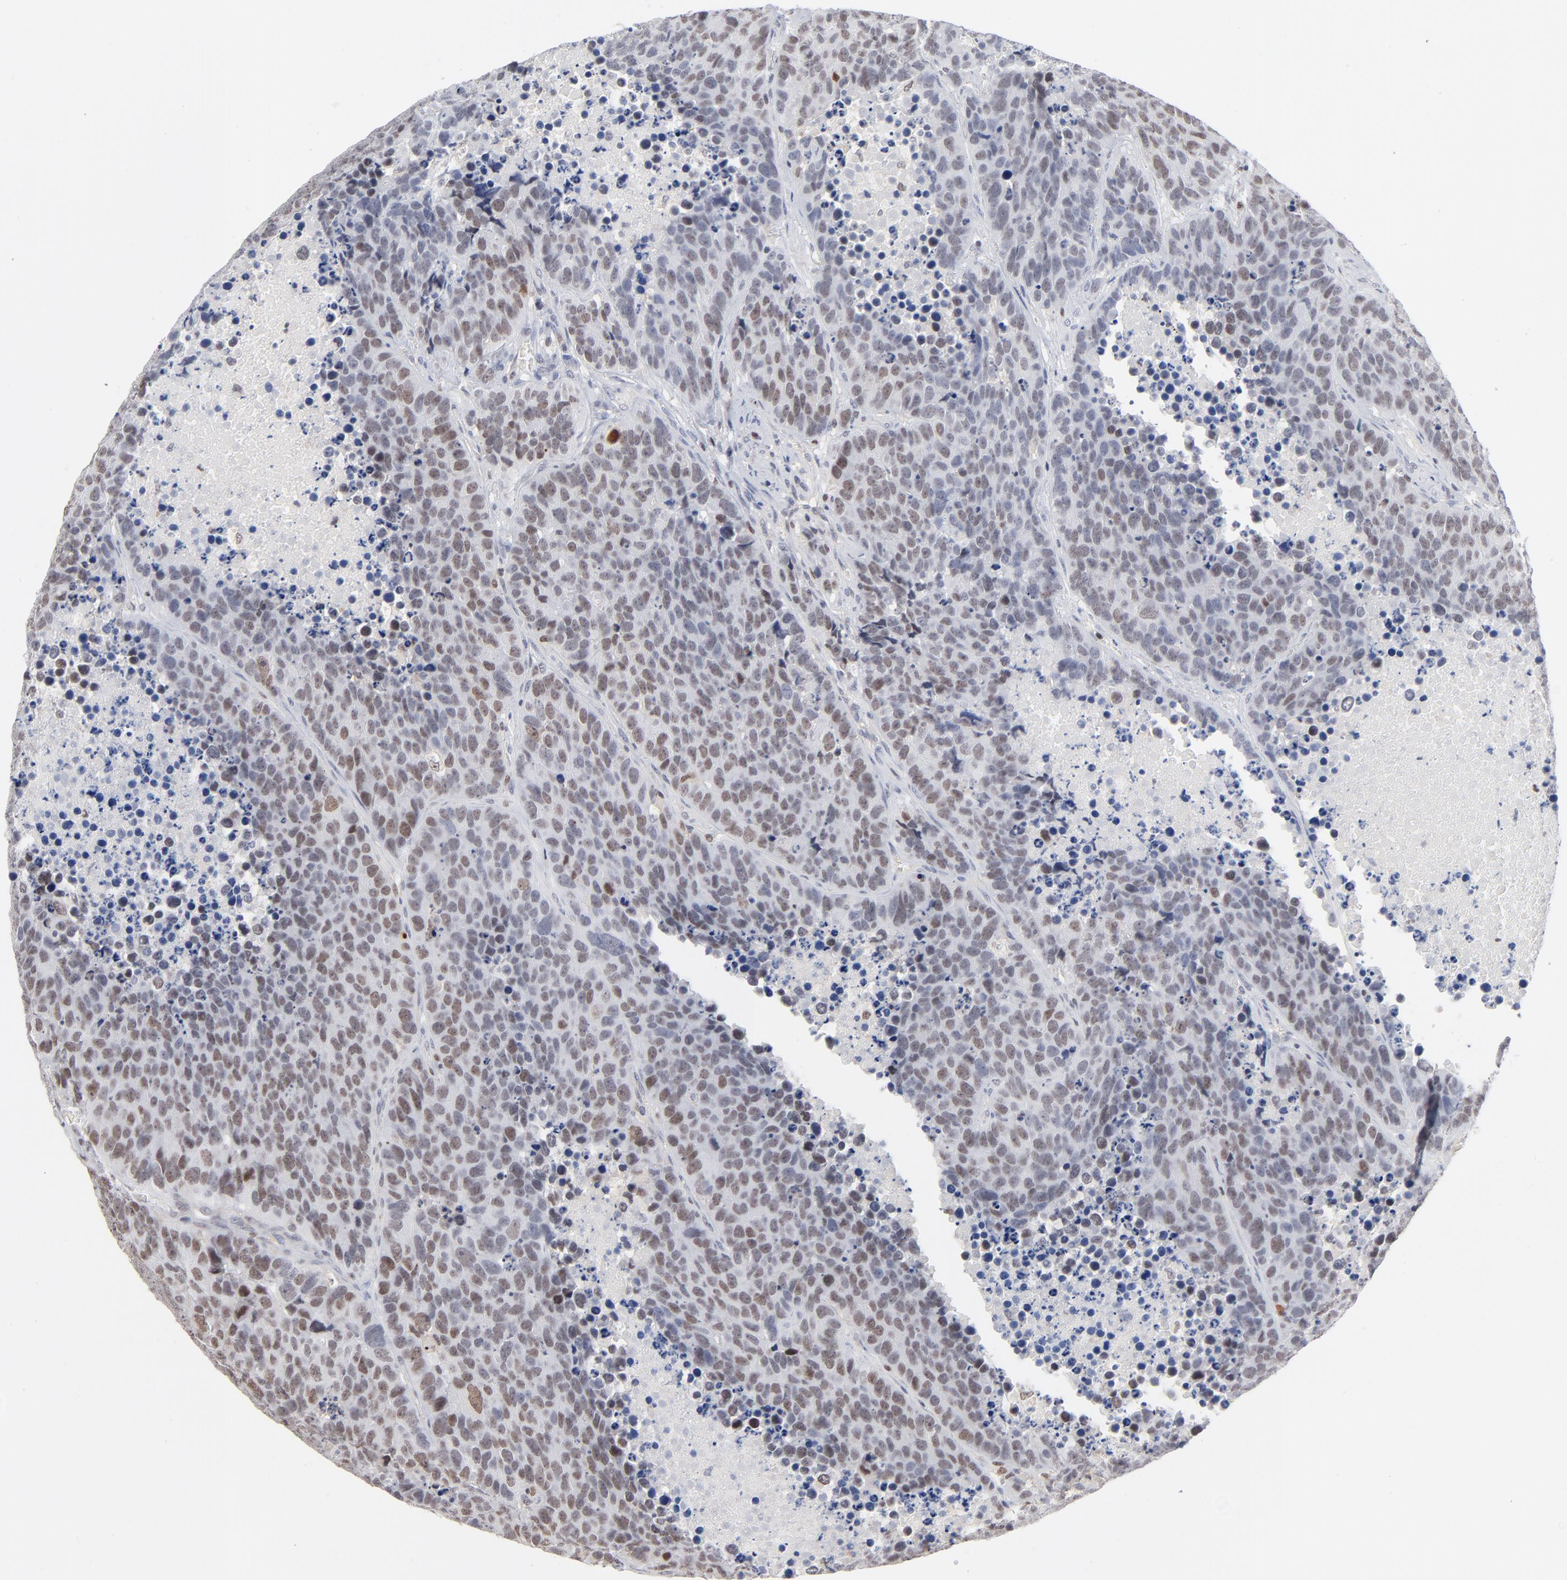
{"staining": {"intensity": "weak", "quantity": "25%-75%", "location": "nuclear"}, "tissue": "carcinoid", "cell_type": "Tumor cells", "image_type": "cancer", "snomed": [{"axis": "morphology", "description": "Carcinoid, malignant, NOS"}, {"axis": "topography", "description": "Lung"}], "caption": "An image of human carcinoid stained for a protein displays weak nuclear brown staining in tumor cells.", "gene": "MAX", "patient": {"sex": "male", "age": 60}}